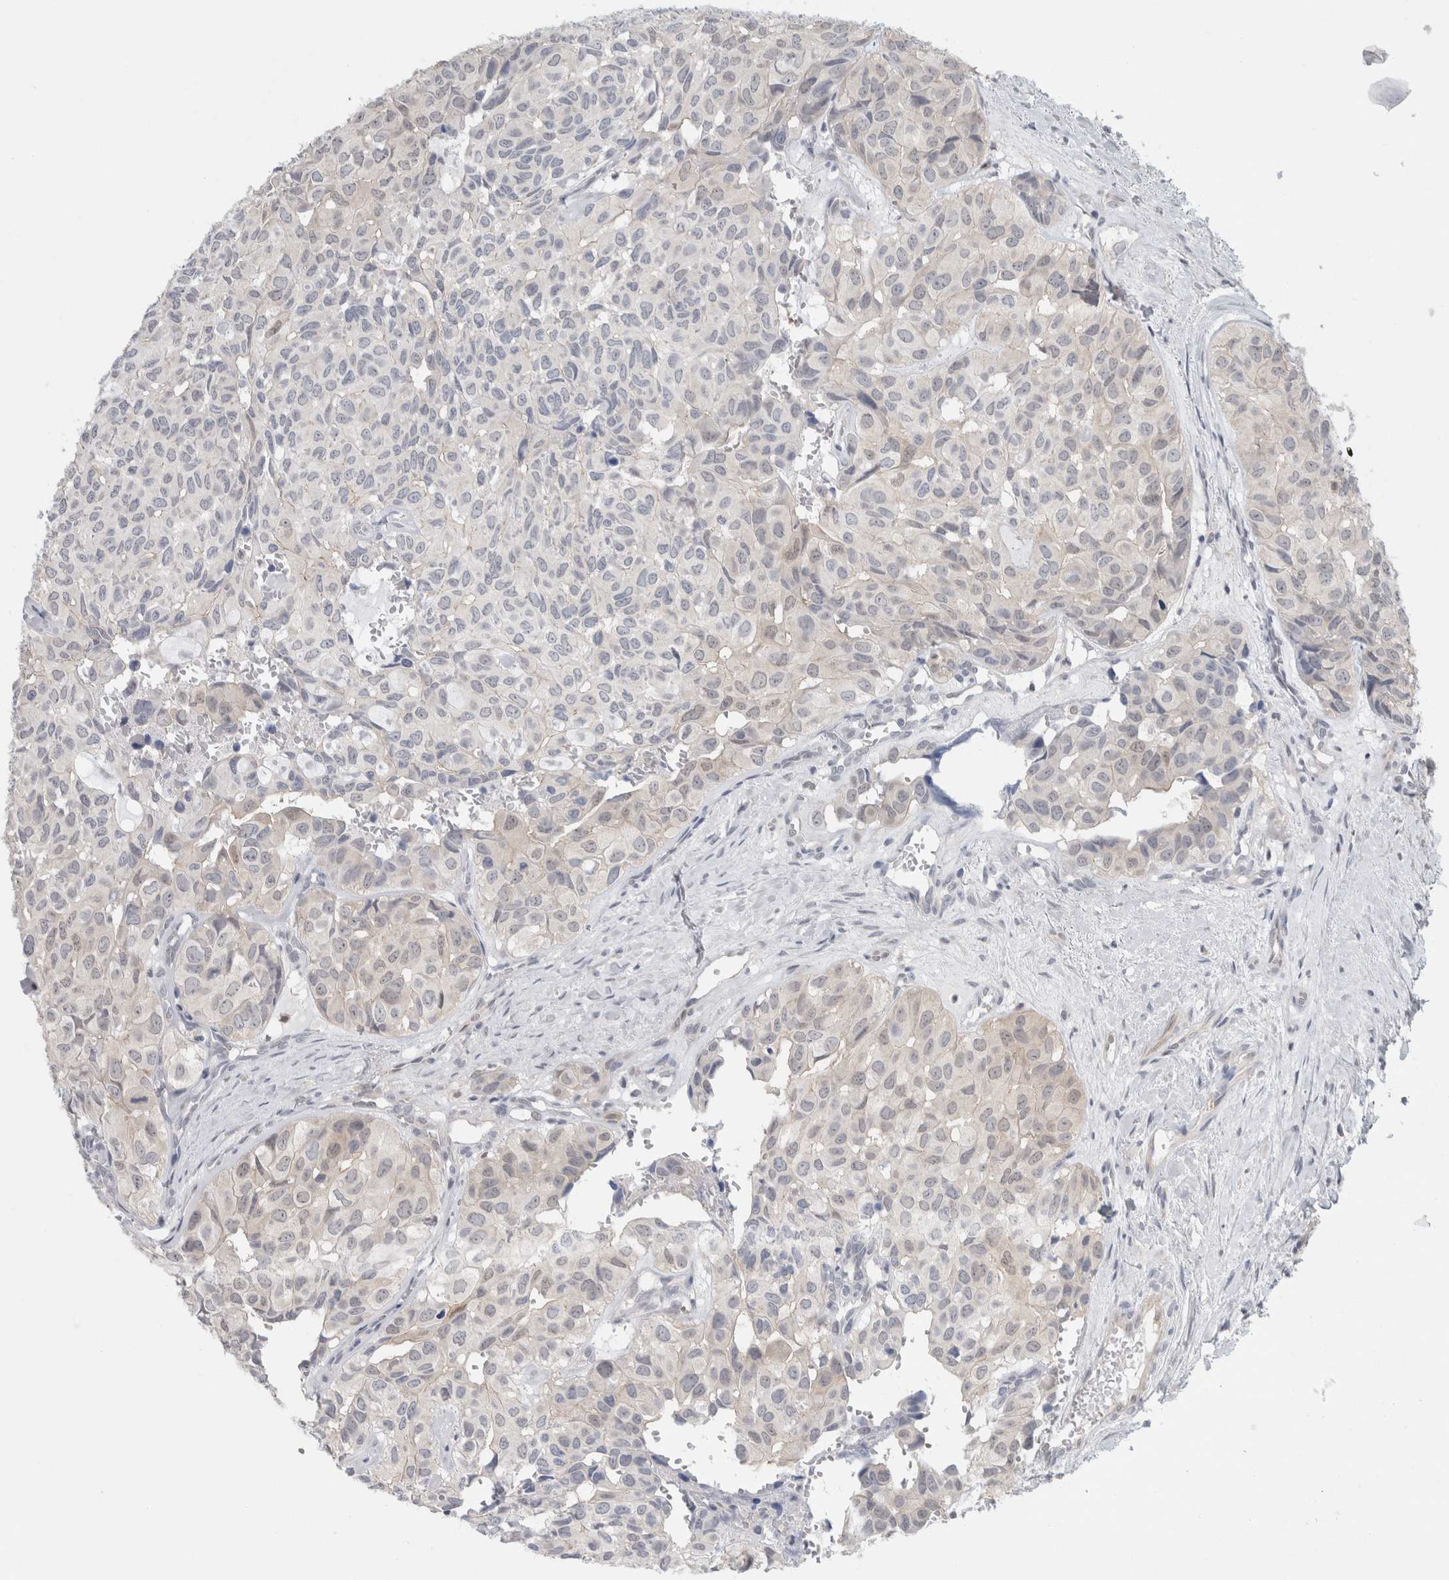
{"staining": {"intensity": "negative", "quantity": "none", "location": "none"}, "tissue": "head and neck cancer", "cell_type": "Tumor cells", "image_type": "cancer", "snomed": [{"axis": "morphology", "description": "Adenocarcinoma, NOS"}, {"axis": "topography", "description": "Salivary gland, NOS"}, {"axis": "topography", "description": "Head-Neck"}], "caption": "Tumor cells are negative for protein expression in human head and neck adenocarcinoma.", "gene": "CASP6", "patient": {"sex": "female", "age": 76}}